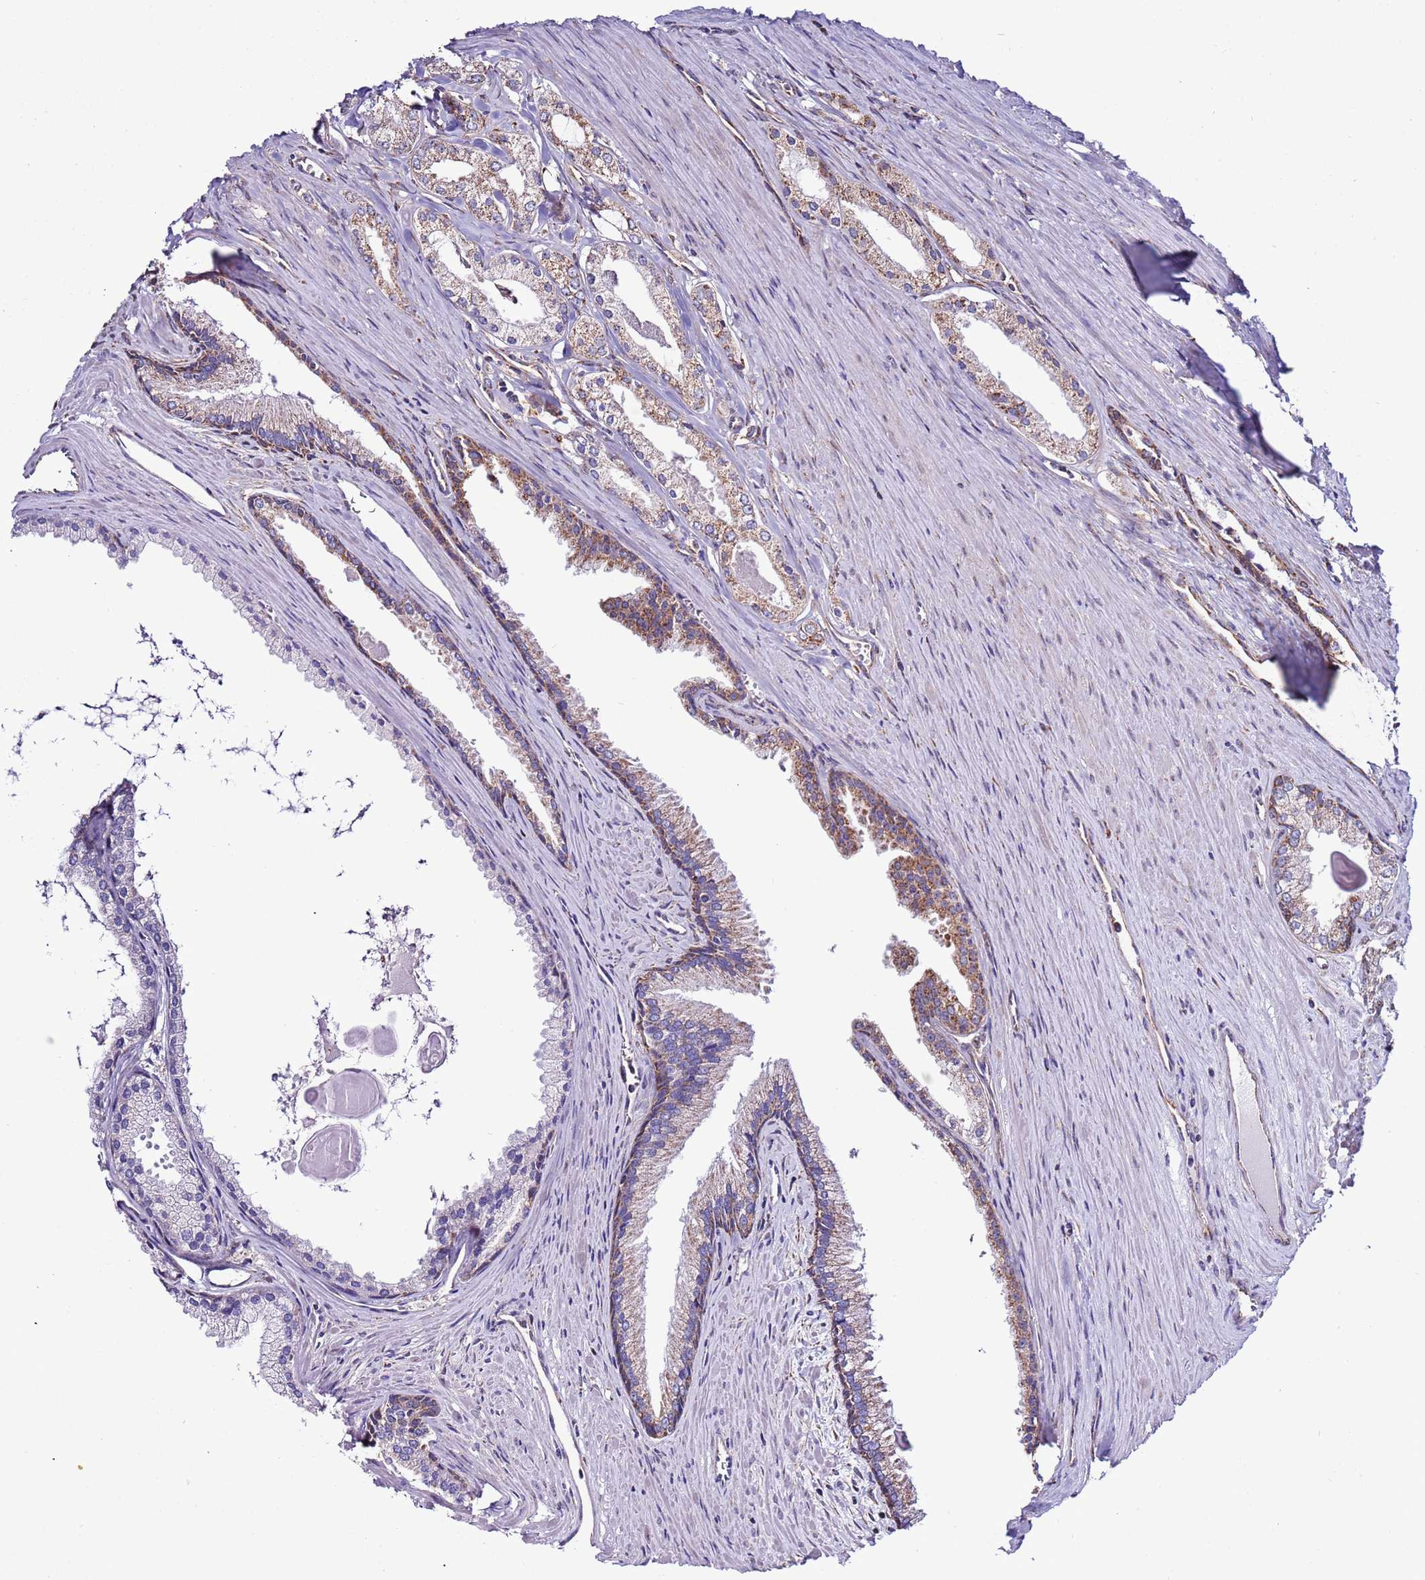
{"staining": {"intensity": "moderate", "quantity": ">75%", "location": "cytoplasmic/membranous"}, "tissue": "prostate cancer", "cell_type": "Tumor cells", "image_type": "cancer", "snomed": [{"axis": "morphology", "description": "Adenocarcinoma, High grade"}, {"axis": "topography", "description": "Prostate"}], "caption": "Immunohistochemical staining of high-grade adenocarcinoma (prostate) reveals medium levels of moderate cytoplasmic/membranous staining in about >75% of tumor cells.", "gene": "AHI1", "patient": {"sex": "male", "age": 68}}